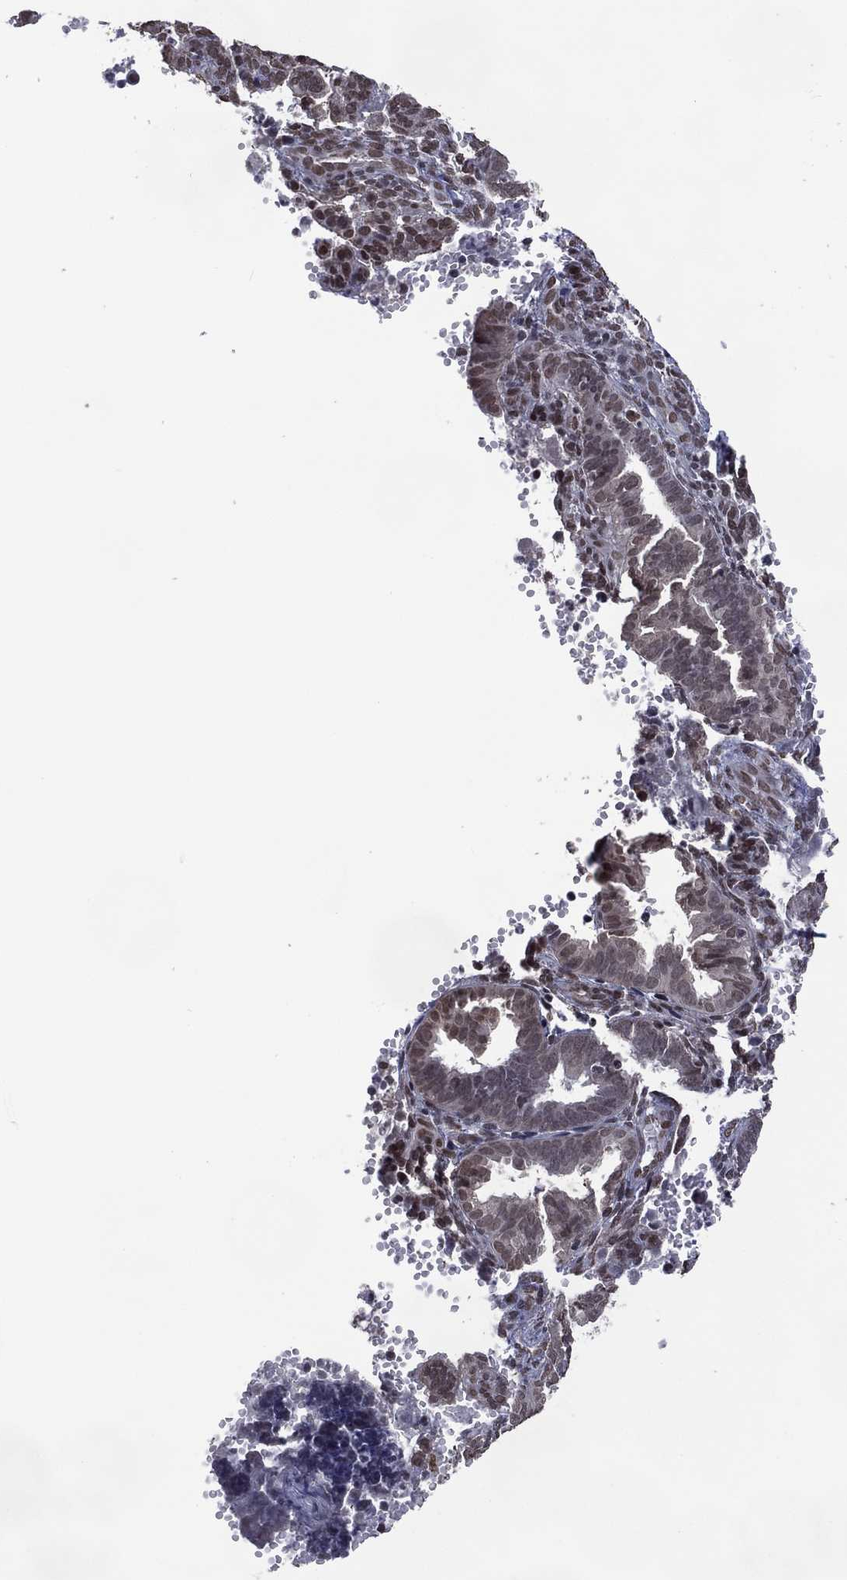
{"staining": {"intensity": "weak", "quantity": "25%-75%", "location": "nuclear"}, "tissue": "endometrium", "cell_type": "Cells in endometrial stroma", "image_type": "normal", "snomed": [{"axis": "morphology", "description": "Normal tissue, NOS"}, {"axis": "topography", "description": "Endometrium"}], "caption": "Immunohistochemical staining of benign endometrium demonstrates 25%-75% levels of weak nuclear protein staining in about 25%-75% of cells in endometrial stroma. Nuclei are stained in blue.", "gene": "EHMT1", "patient": {"sex": "female", "age": 42}}